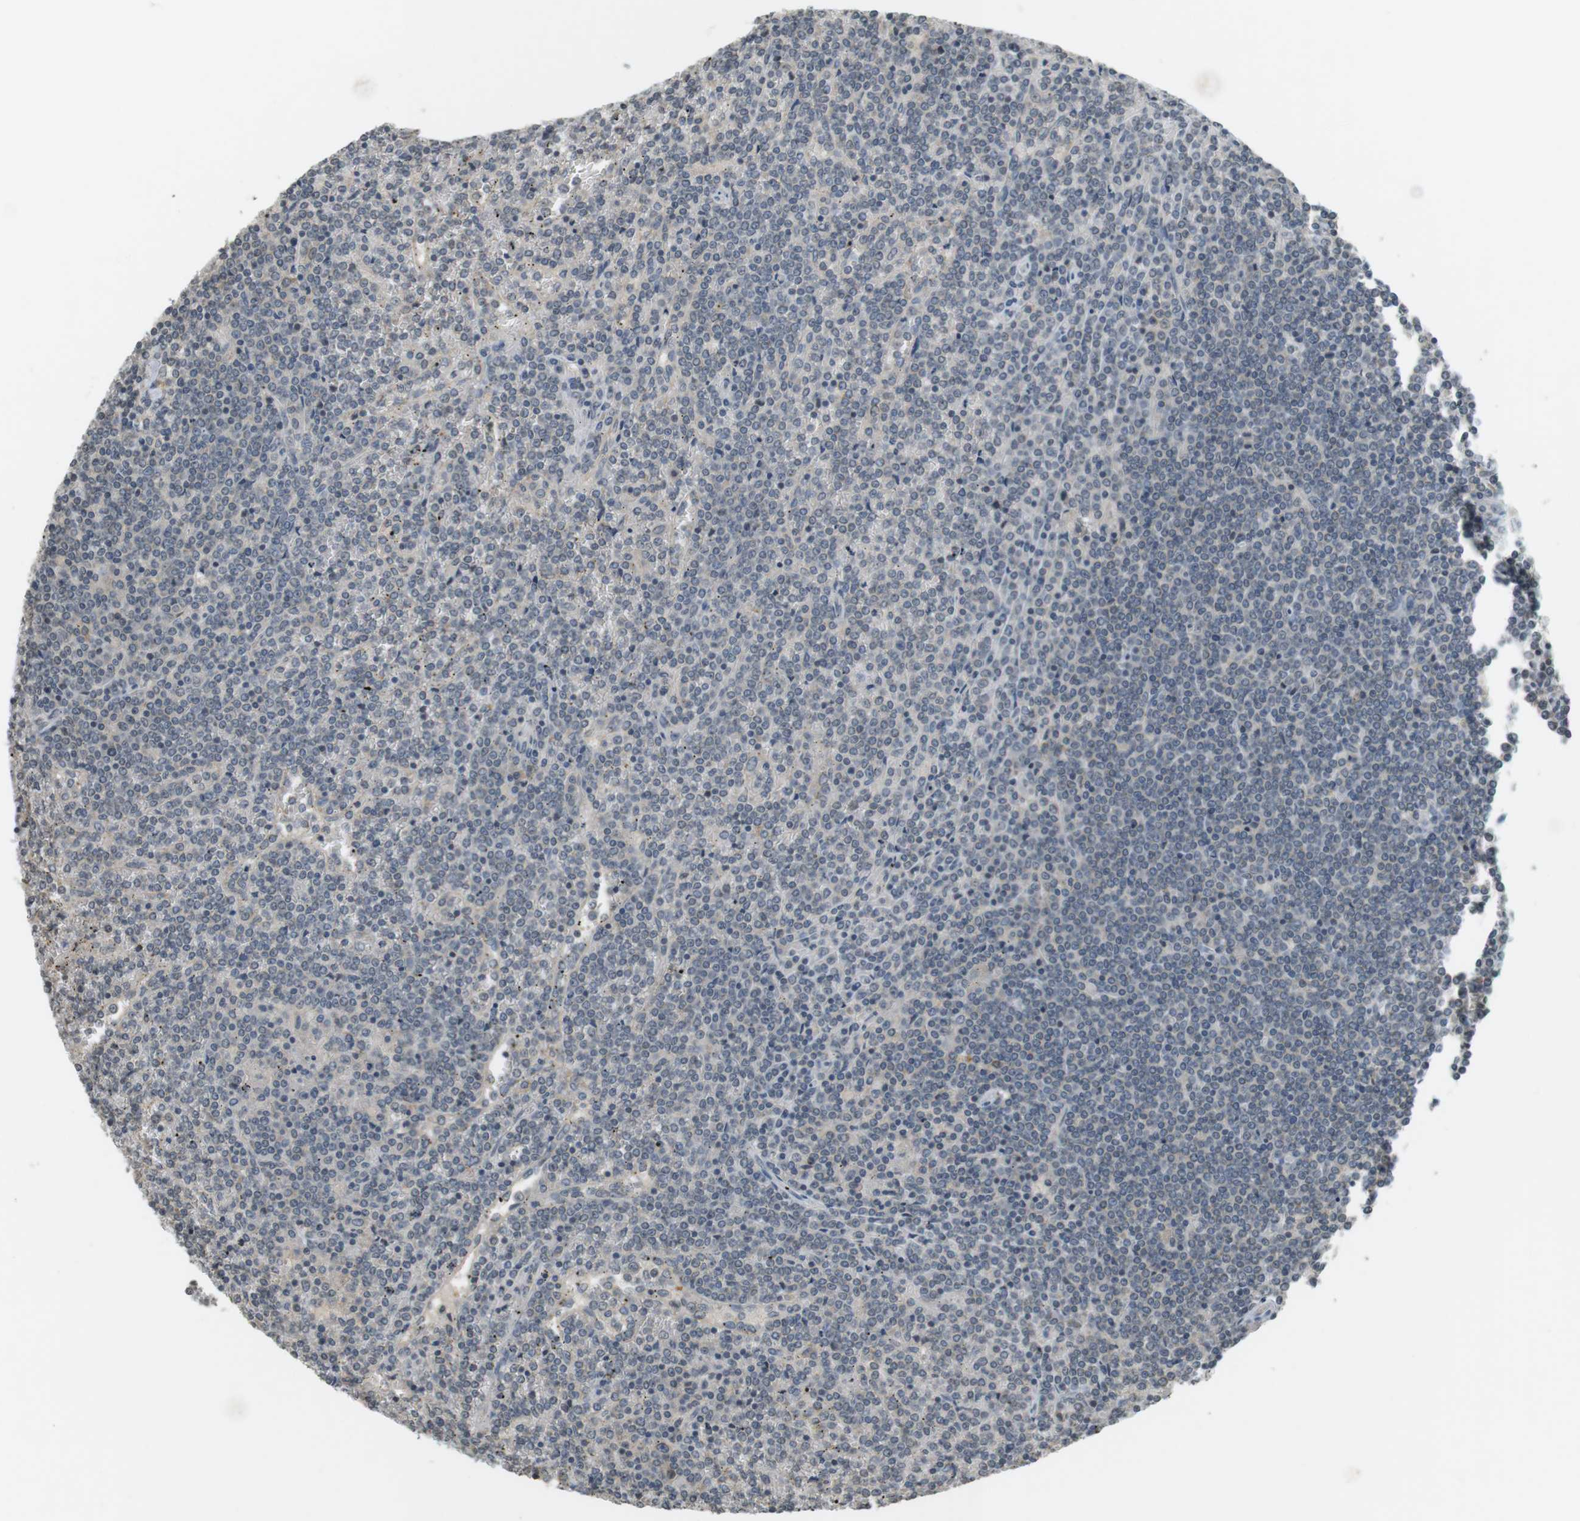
{"staining": {"intensity": "negative", "quantity": "none", "location": "none"}, "tissue": "lymphoma", "cell_type": "Tumor cells", "image_type": "cancer", "snomed": [{"axis": "morphology", "description": "Malignant lymphoma, non-Hodgkin's type, Low grade"}, {"axis": "topography", "description": "Spleen"}], "caption": "This is an immunohistochemistry image of human lymphoma. There is no expression in tumor cells.", "gene": "SRR", "patient": {"sex": "female", "age": 19}}